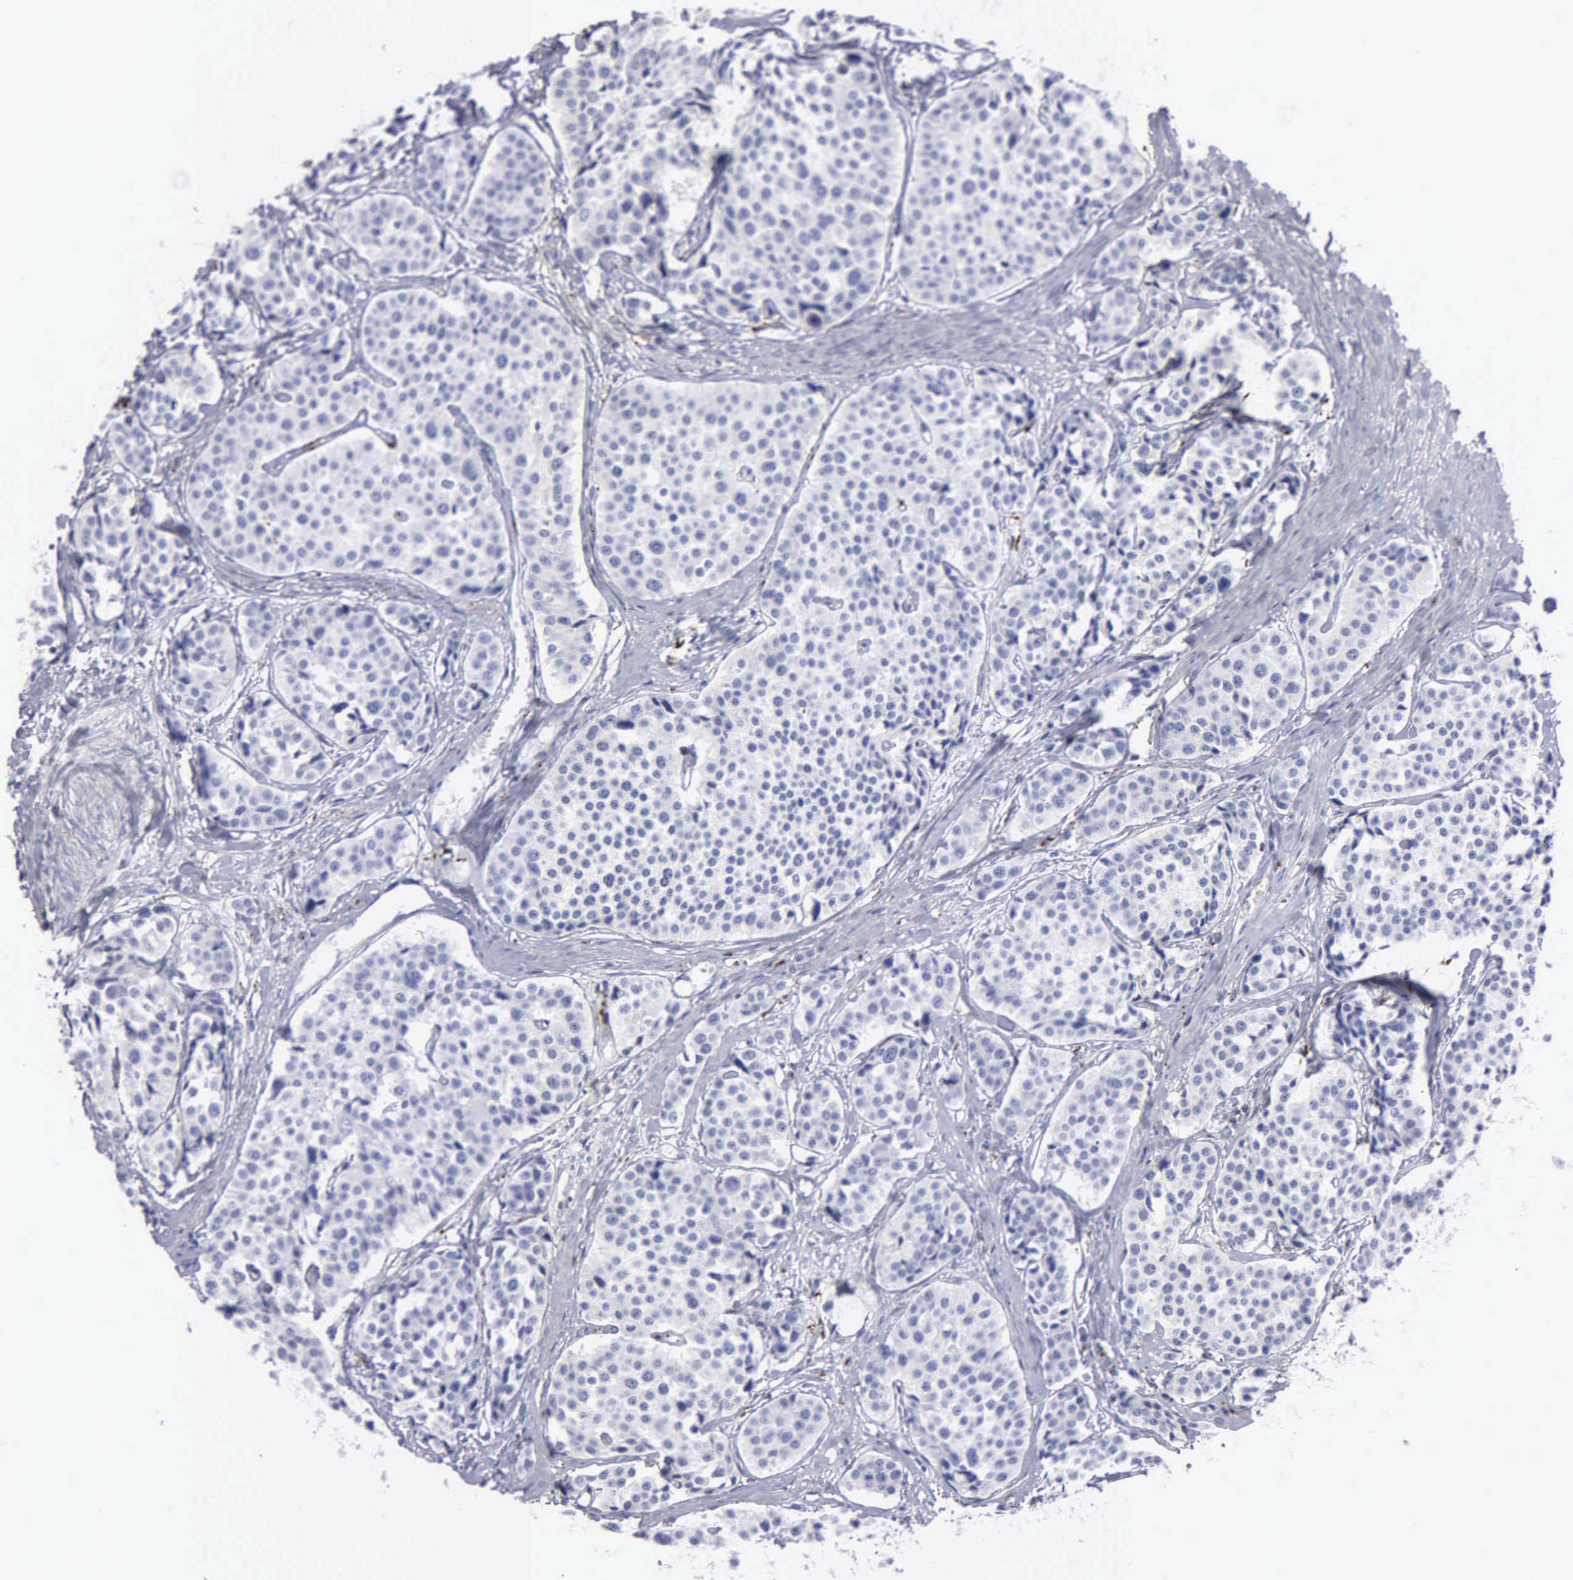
{"staining": {"intensity": "negative", "quantity": "none", "location": "none"}, "tissue": "carcinoid", "cell_type": "Tumor cells", "image_type": "cancer", "snomed": [{"axis": "morphology", "description": "Carcinoid, malignant, NOS"}, {"axis": "topography", "description": "Small intestine"}], "caption": "This is an IHC image of malignant carcinoid. There is no expression in tumor cells.", "gene": "CTSH", "patient": {"sex": "male", "age": 60}}